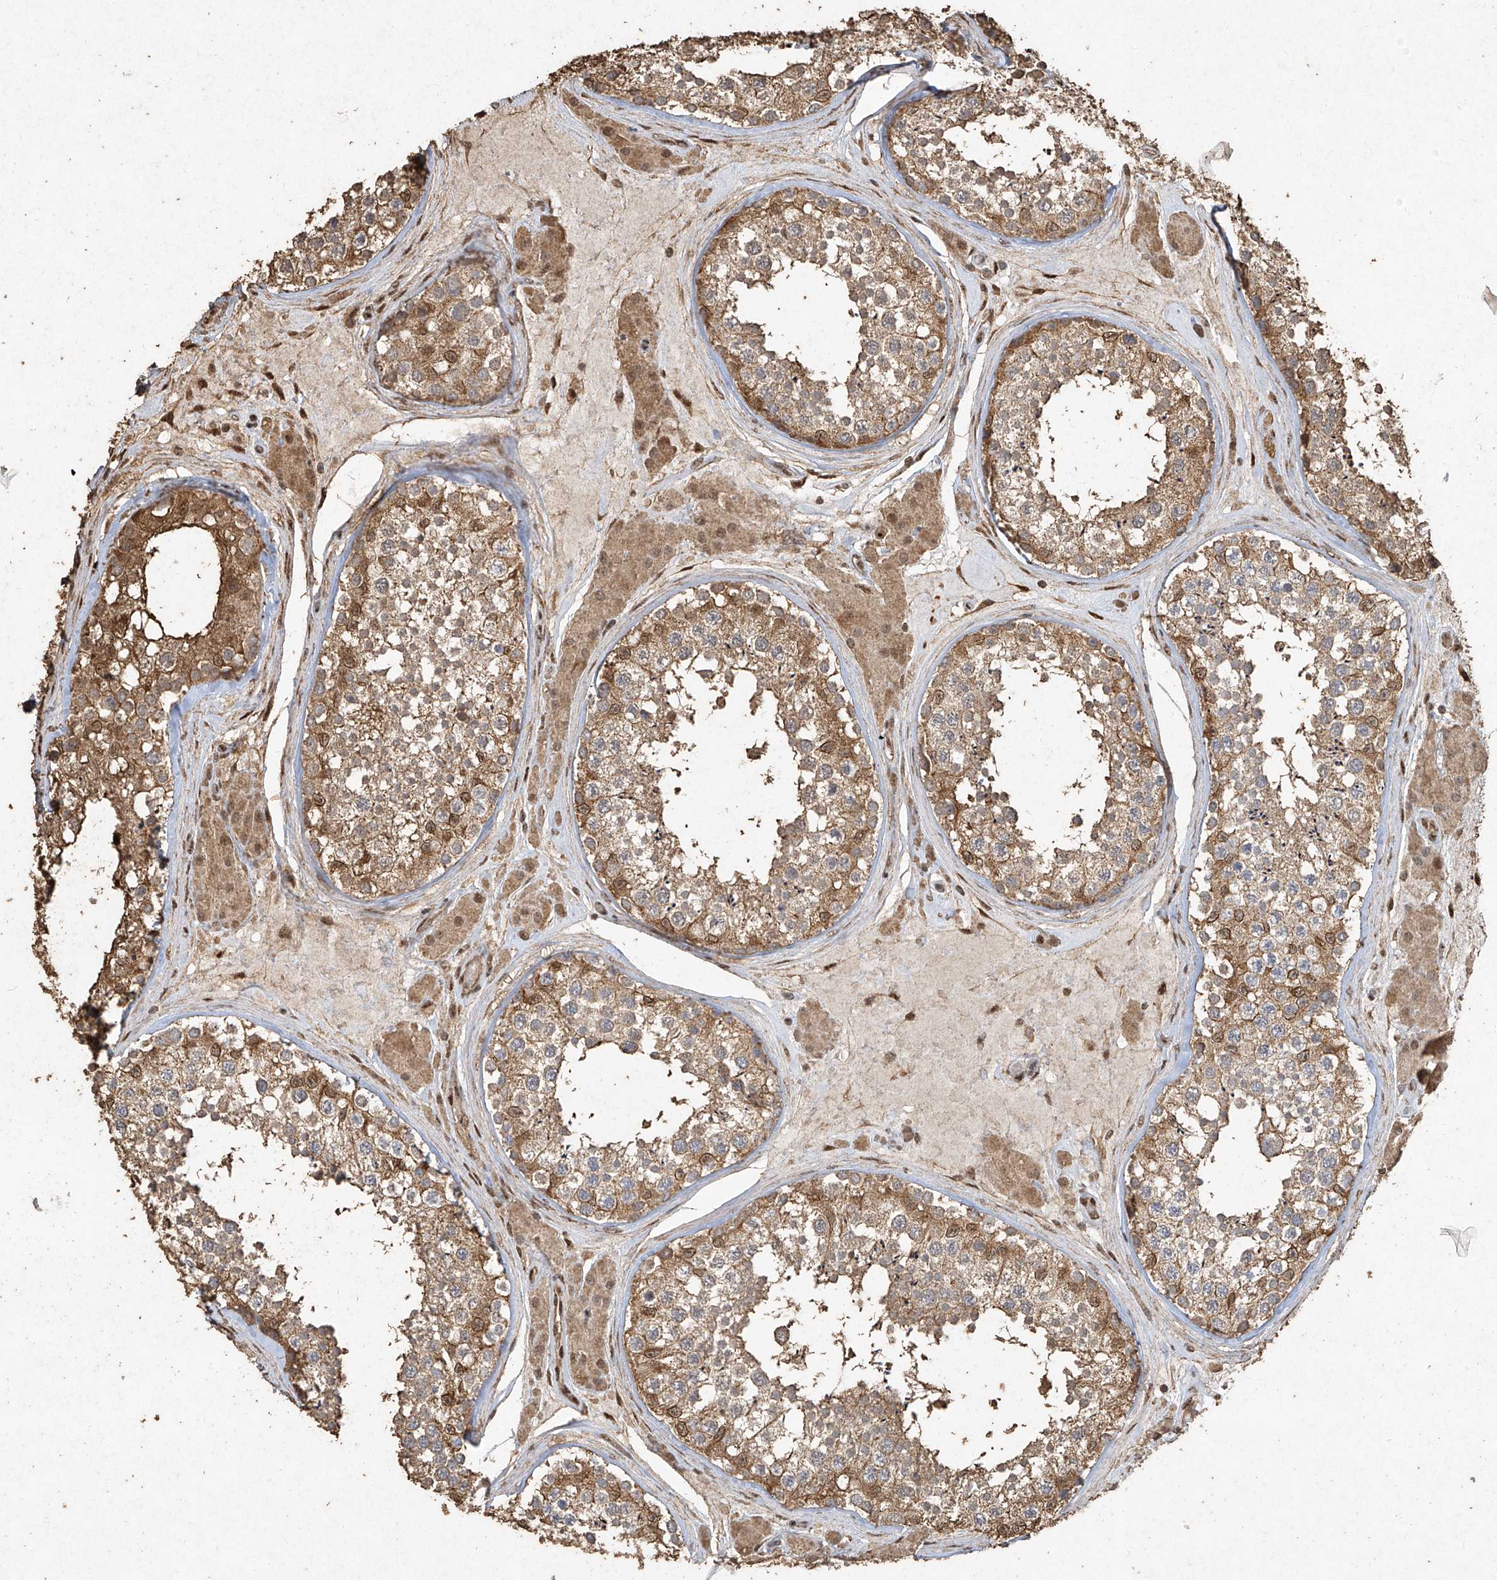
{"staining": {"intensity": "moderate", "quantity": ">75%", "location": "cytoplasmic/membranous"}, "tissue": "testis", "cell_type": "Cells in seminiferous ducts", "image_type": "normal", "snomed": [{"axis": "morphology", "description": "Normal tissue, NOS"}, {"axis": "topography", "description": "Testis"}], "caption": "This histopathology image displays immunohistochemistry (IHC) staining of unremarkable testis, with medium moderate cytoplasmic/membranous expression in about >75% of cells in seminiferous ducts.", "gene": "ERBB3", "patient": {"sex": "male", "age": 46}}